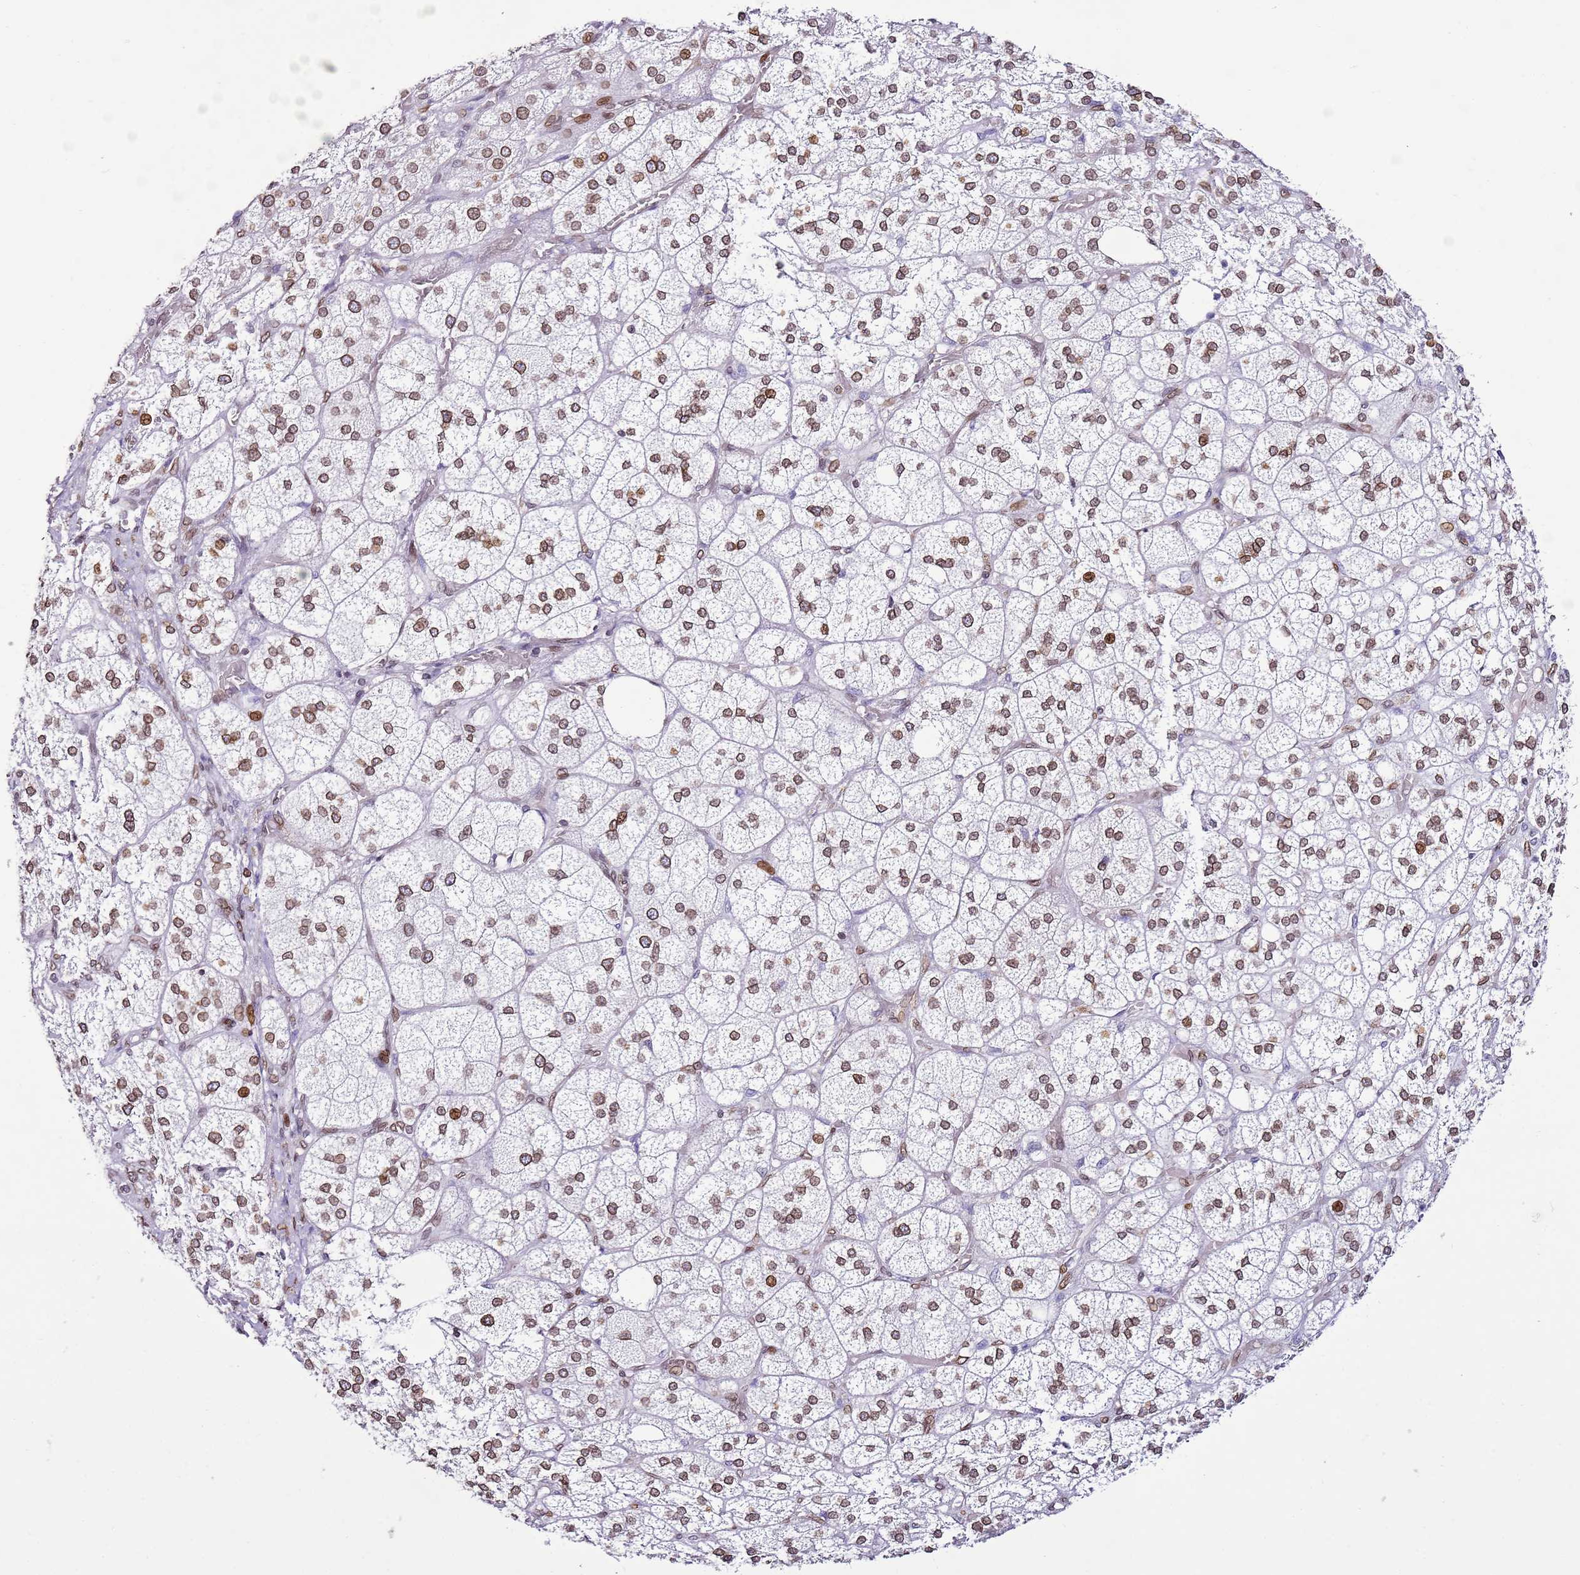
{"staining": {"intensity": "moderate", "quantity": ">75%", "location": "cytoplasmic/membranous,nuclear"}, "tissue": "adrenal gland", "cell_type": "Glandular cells", "image_type": "normal", "snomed": [{"axis": "morphology", "description": "Normal tissue, NOS"}, {"axis": "topography", "description": "Adrenal gland"}], "caption": "Immunohistochemical staining of normal human adrenal gland reveals medium levels of moderate cytoplasmic/membranous,nuclear positivity in about >75% of glandular cells. Using DAB (3,3'-diaminobenzidine) (brown) and hematoxylin (blue) stains, captured at high magnification using brightfield microscopy.", "gene": "POU6F1", "patient": {"sex": "male", "age": 61}}